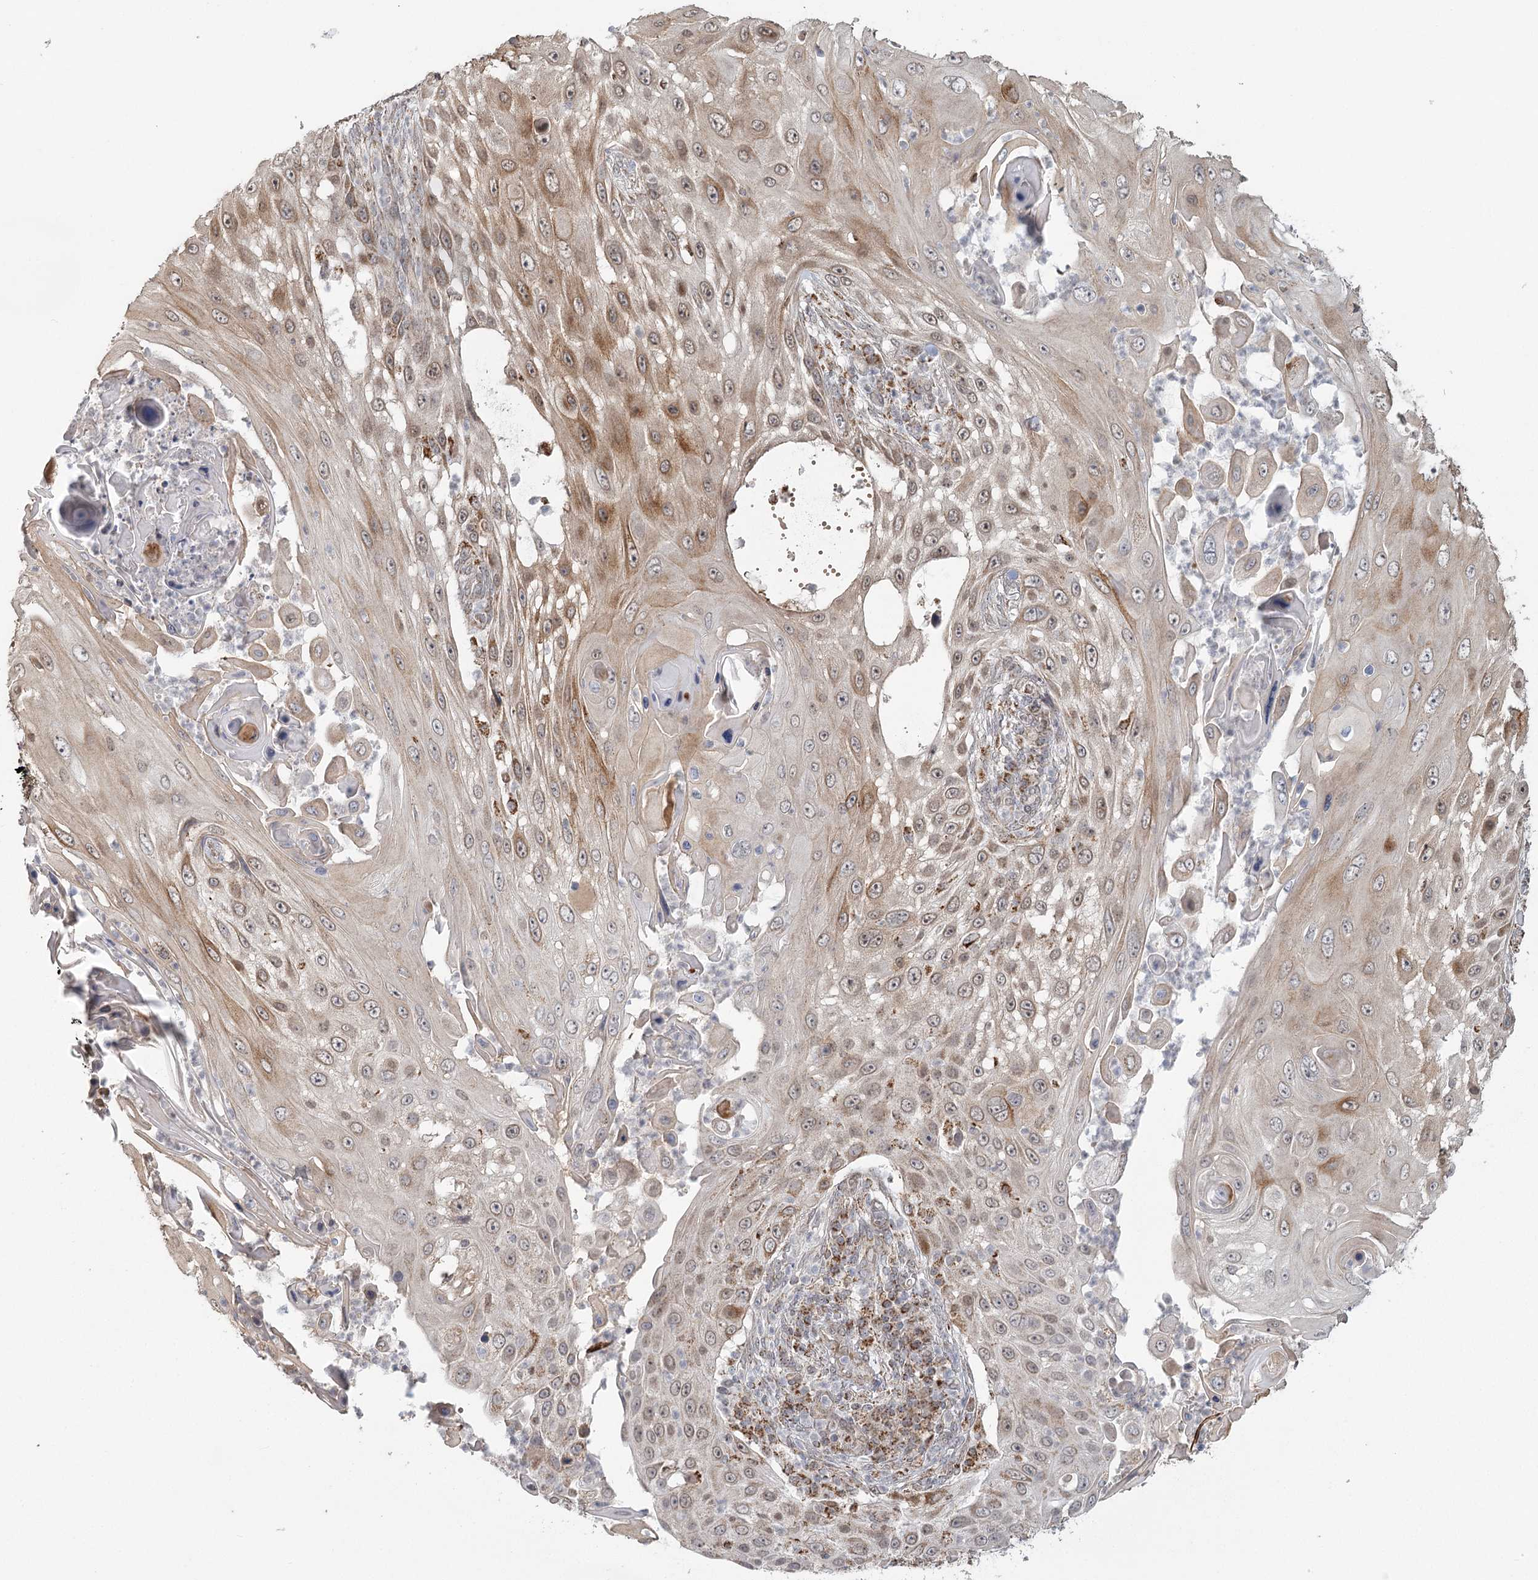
{"staining": {"intensity": "moderate", "quantity": ">75%", "location": "cytoplasmic/membranous,nuclear"}, "tissue": "skin cancer", "cell_type": "Tumor cells", "image_type": "cancer", "snomed": [{"axis": "morphology", "description": "Squamous cell carcinoma, NOS"}, {"axis": "topography", "description": "Skin"}], "caption": "Protein expression analysis of human squamous cell carcinoma (skin) reveals moderate cytoplasmic/membranous and nuclear staining in approximately >75% of tumor cells. (DAB IHC, brown staining for protein, blue staining for nuclei).", "gene": "LACTB", "patient": {"sex": "female", "age": 44}}